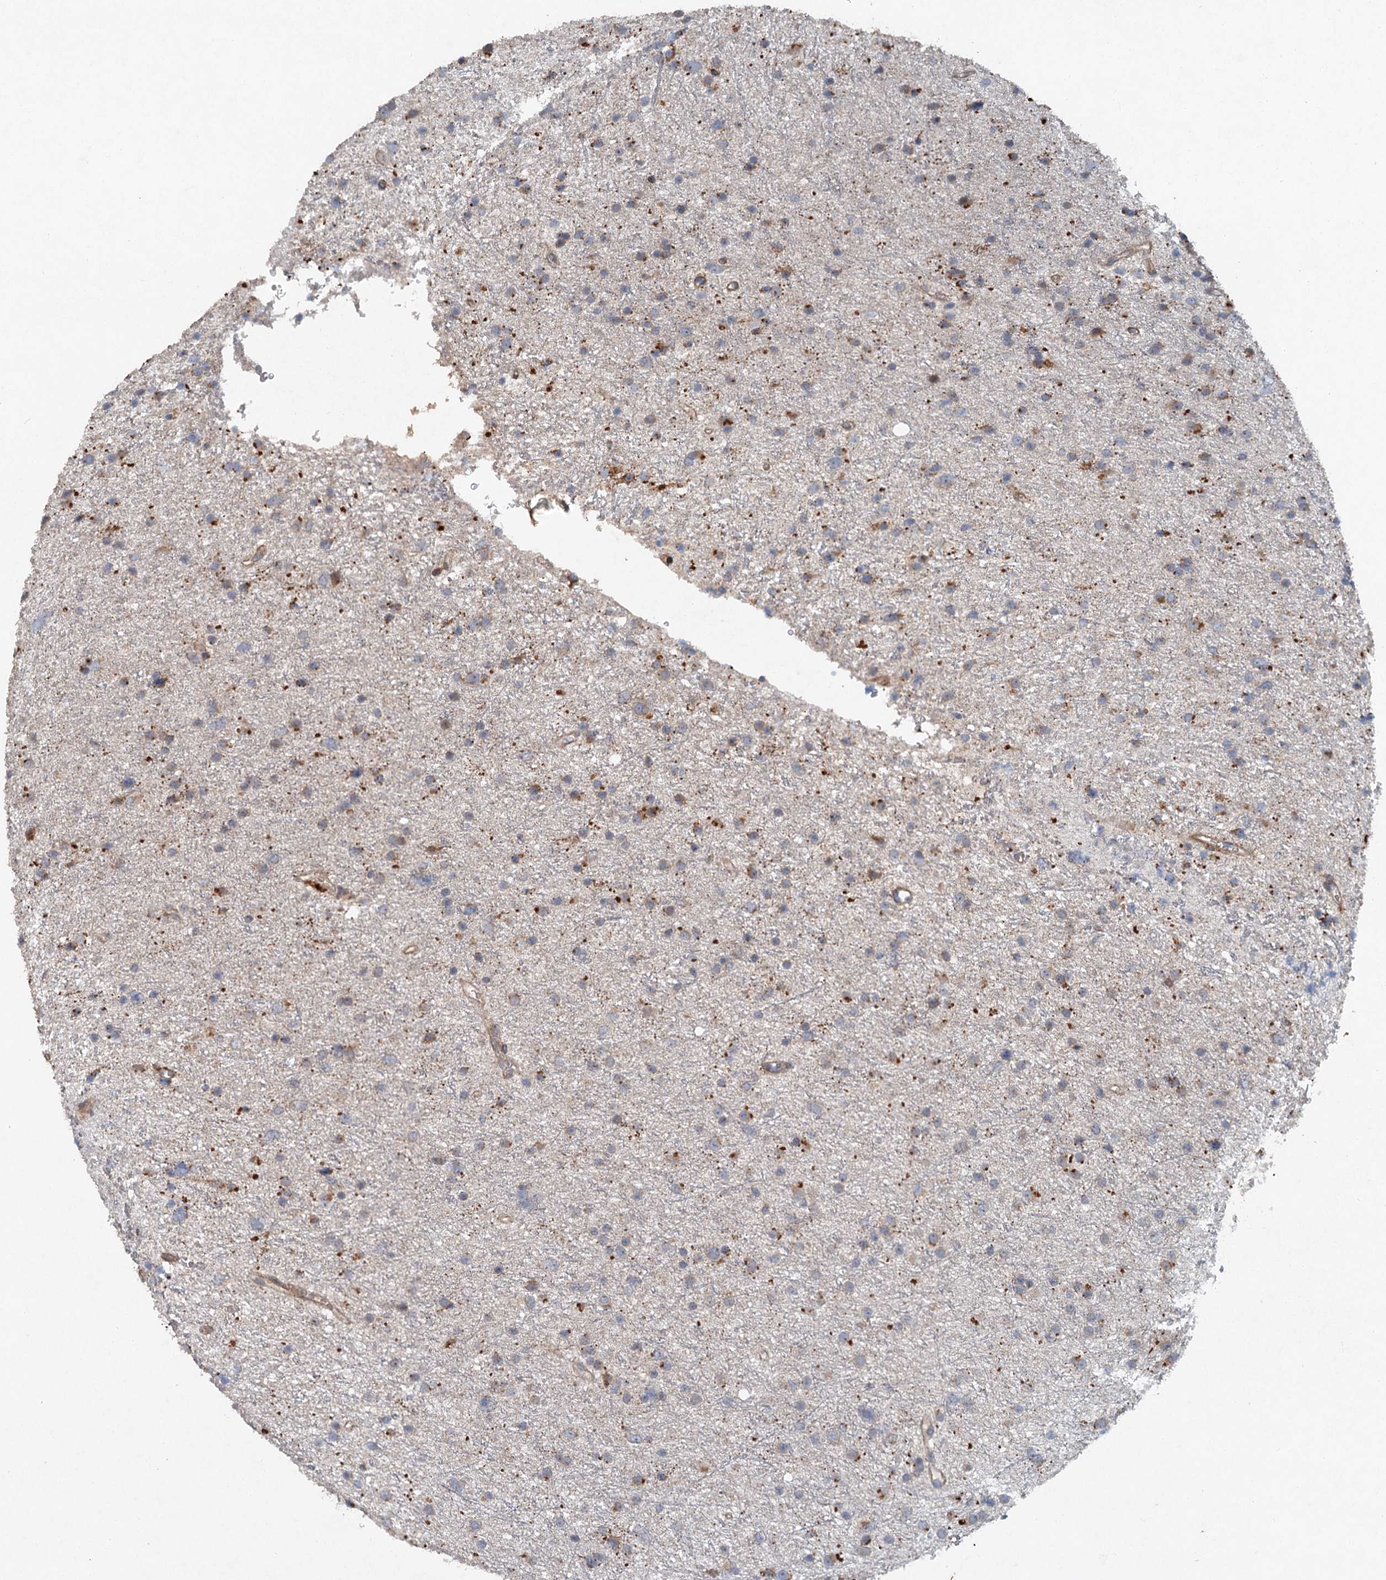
{"staining": {"intensity": "moderate", "quantity": "<25%", "location": "cytoplasmic/membranous"}, "tissue": "glioma", "cell_type": "Tumor cells", "image_type": "cancer", "snomed": [{"axis": "morphology", "description": "Glioma, malignant, Low grade"}, {"axis": "topography", "description": "Cerebral cortex"}], "caption": "This is an image of immunohistochemistry (IHC) staining of glioma, which shows moderate expression in the cytoplasmic/membranous of tumor cells.", "gene": "SRPX2", "patient": {"sex": "female", "age": 39}}